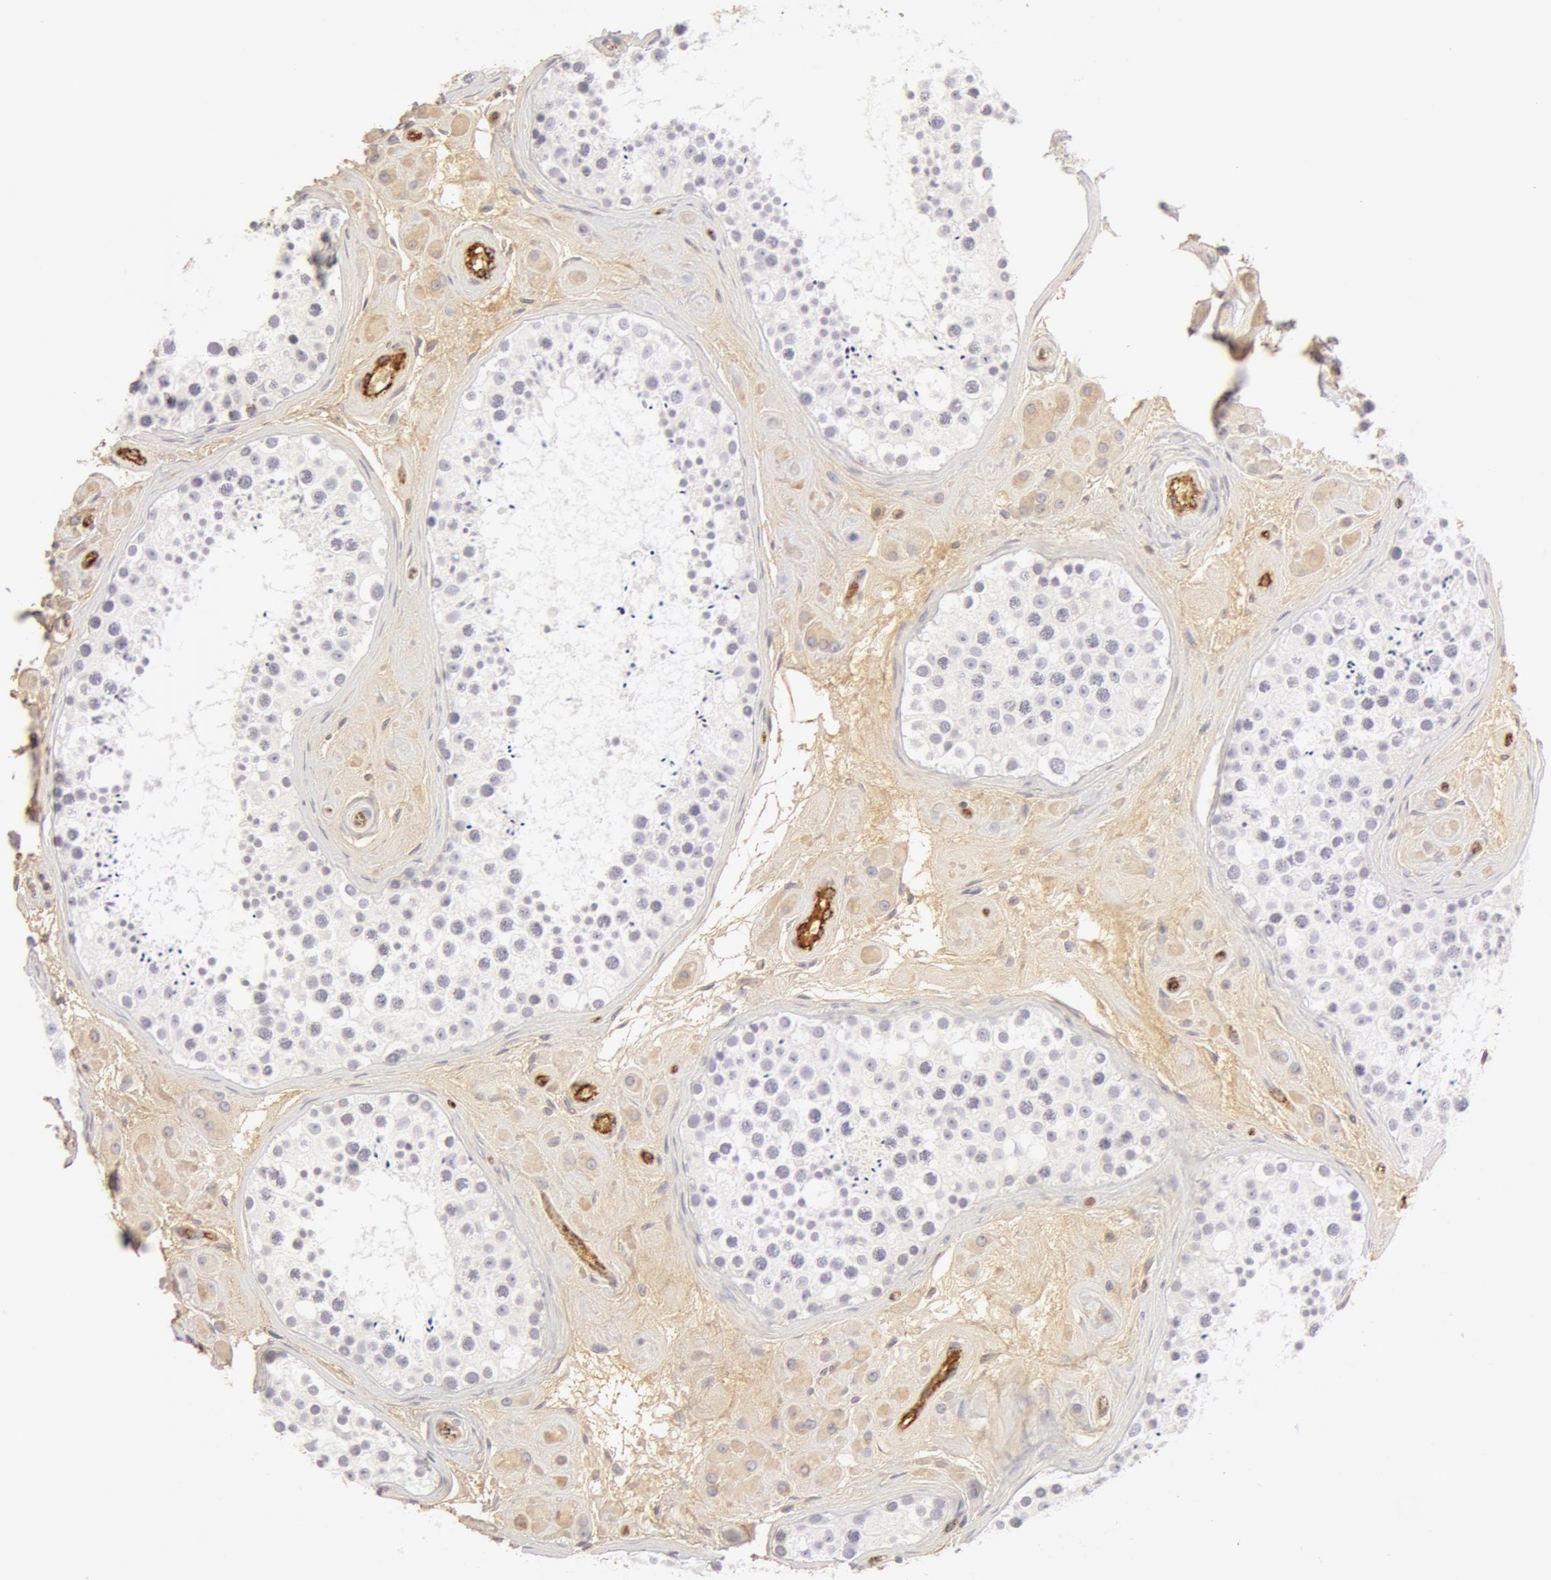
{"staining": {"intensity": "negative", "quantity": "none", "location": "none"}, "tissue": "testis", "cell_type": "Cells in seminiferous ducts", "image_type": "normal", "snomed": [{"axis": "morphology", "description": "Normal tissue, NOS"}, {"axis": "topography", "description": "Testis"}], "caption": "Immunohistochemistry (IHC) histopathology image of unremarkable testis stained for a protein (brown), which shows no positivity in cells in seminiferous ducts.", "gene": "VWF", "patient": {"sex": "male", "age": 38}}